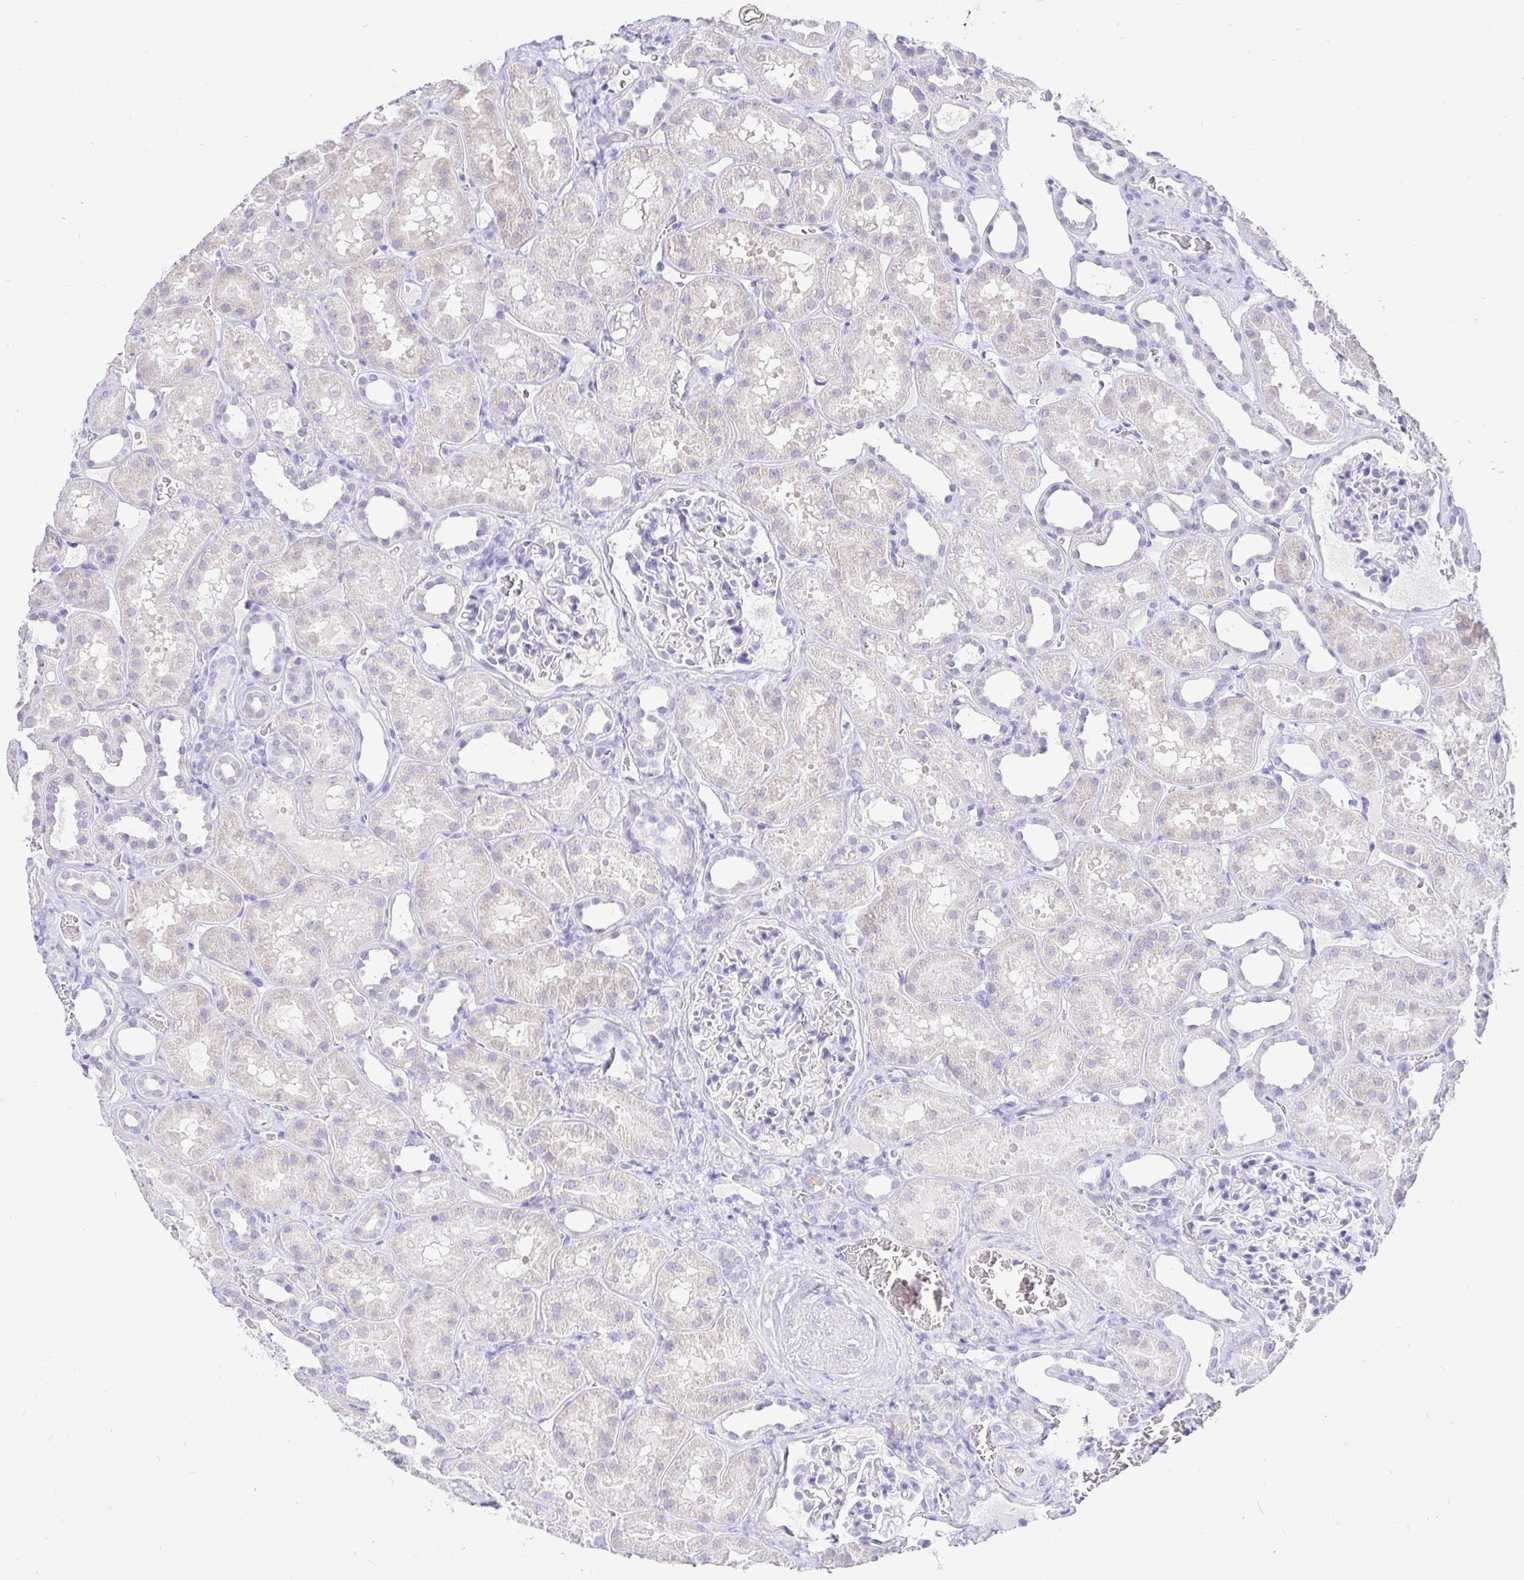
{"staining": {"intensity": "negative", "quantity": "none", "location": "none"}, "tissue": "kidney", "cell_type": "Cells in glomeruli", "image_type": "normal", "snomed": [{"axis": "morphology", "description": "Normal tissue, NOS"}, {"axis": "topography", "description": "Kidney"}], "caption": "Immunohistochemistry (IHC) micrograph of normal kidney: kidney stained with DAB shows no significant protein positivity in cells in glomeruli.", "gene": "EZHIP", "patient": {"sex": "female", "age": 41}}